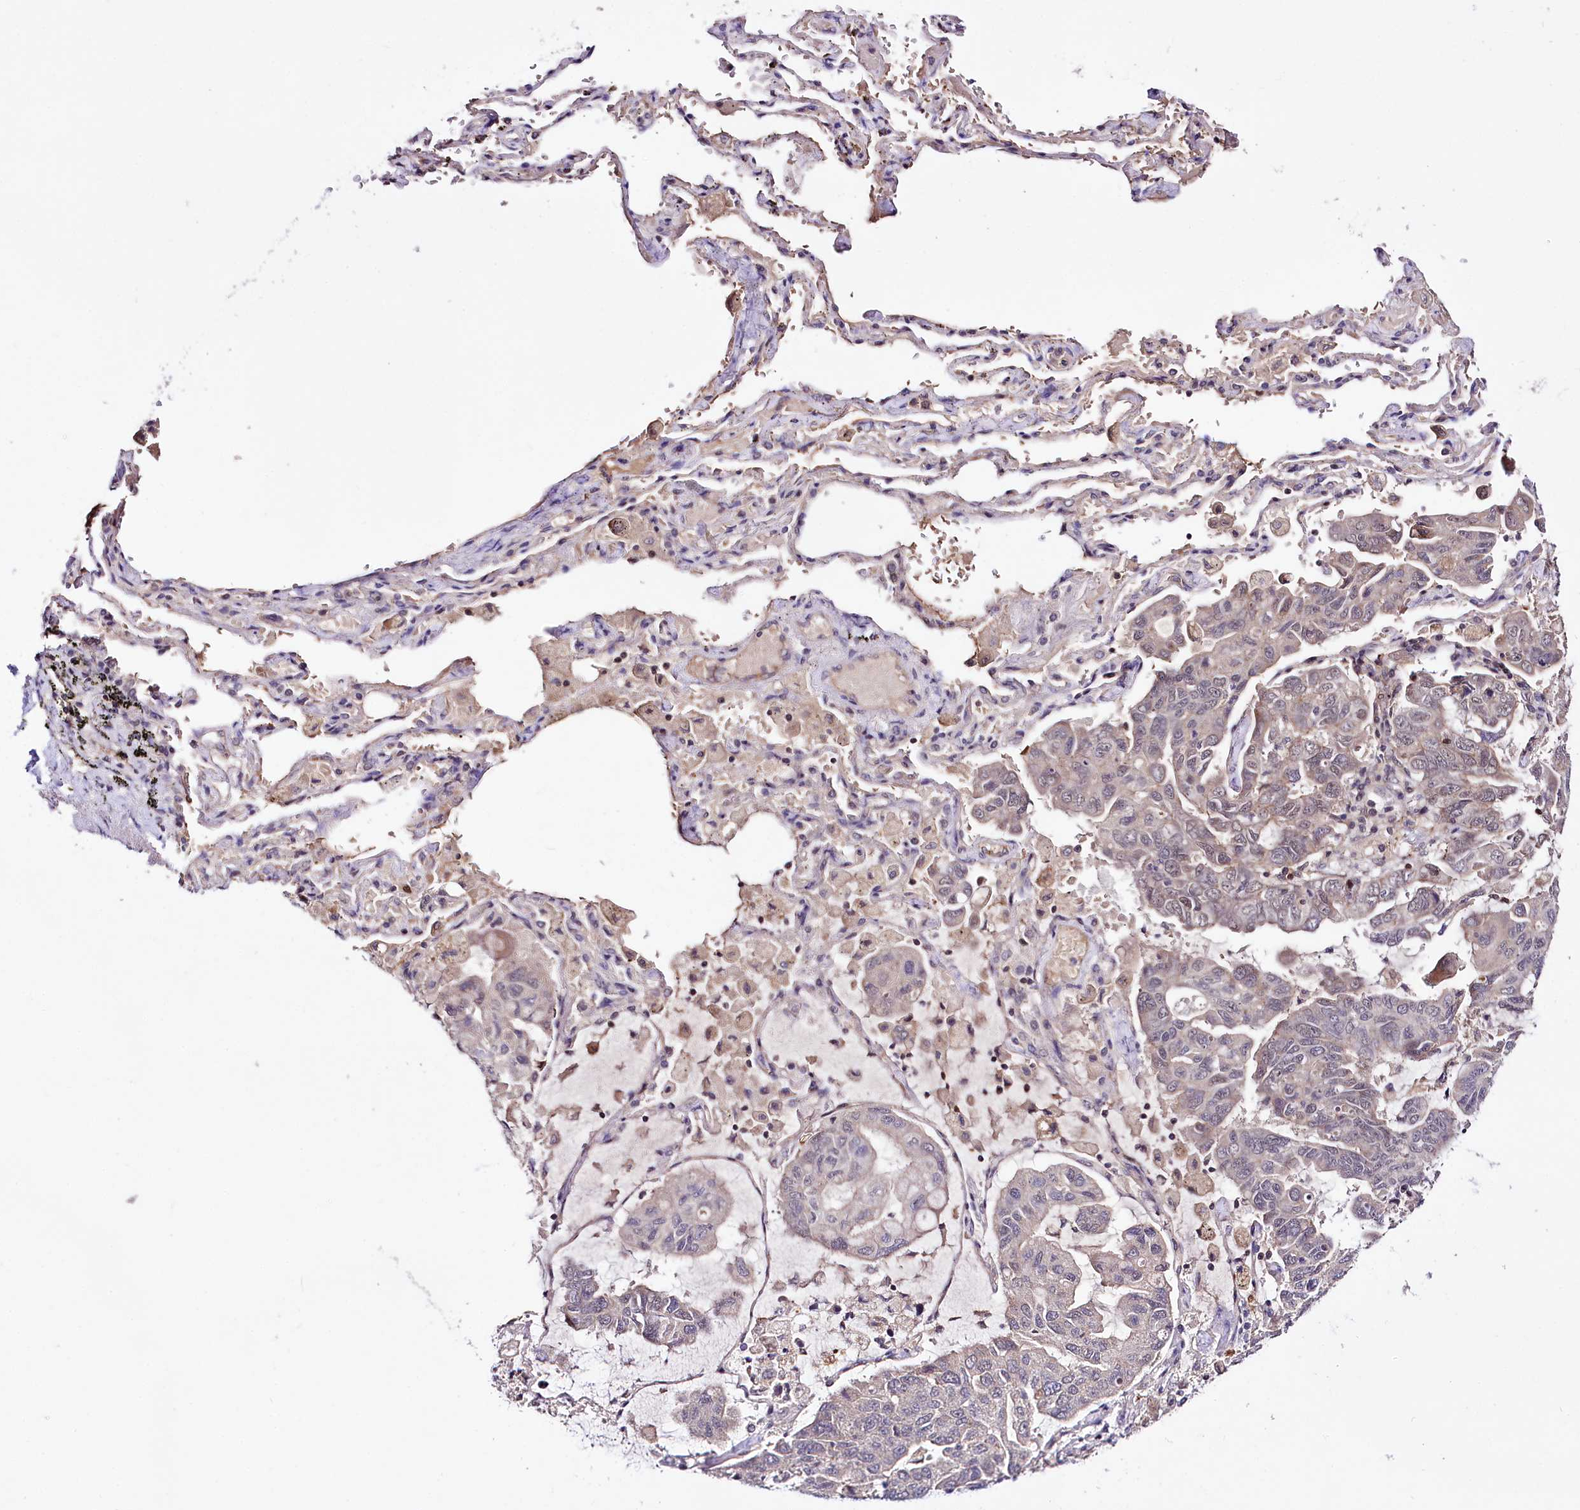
{"staining": {"intensity": "weak", "quantity": "<25%", "location": "cytoplasmic/membranous"}, "tissue": "lung cancer", "cell_type": "Tumor cells", "image_type": "cancer", "snomed": [{"axis": "morphology", "description": "Adenocarcinoma, NOS"}, {"axis": "topography", "description": "Lung"}], "caption": "Micrograph shows no significant protein positivity in tumor cells of lung cancer (adenocarcinoma). (DAB immunohistochemistry (IHC), high magnification).", "gene": "TAFAZZIN", "patient": {"sex": "male", "age": 64}}